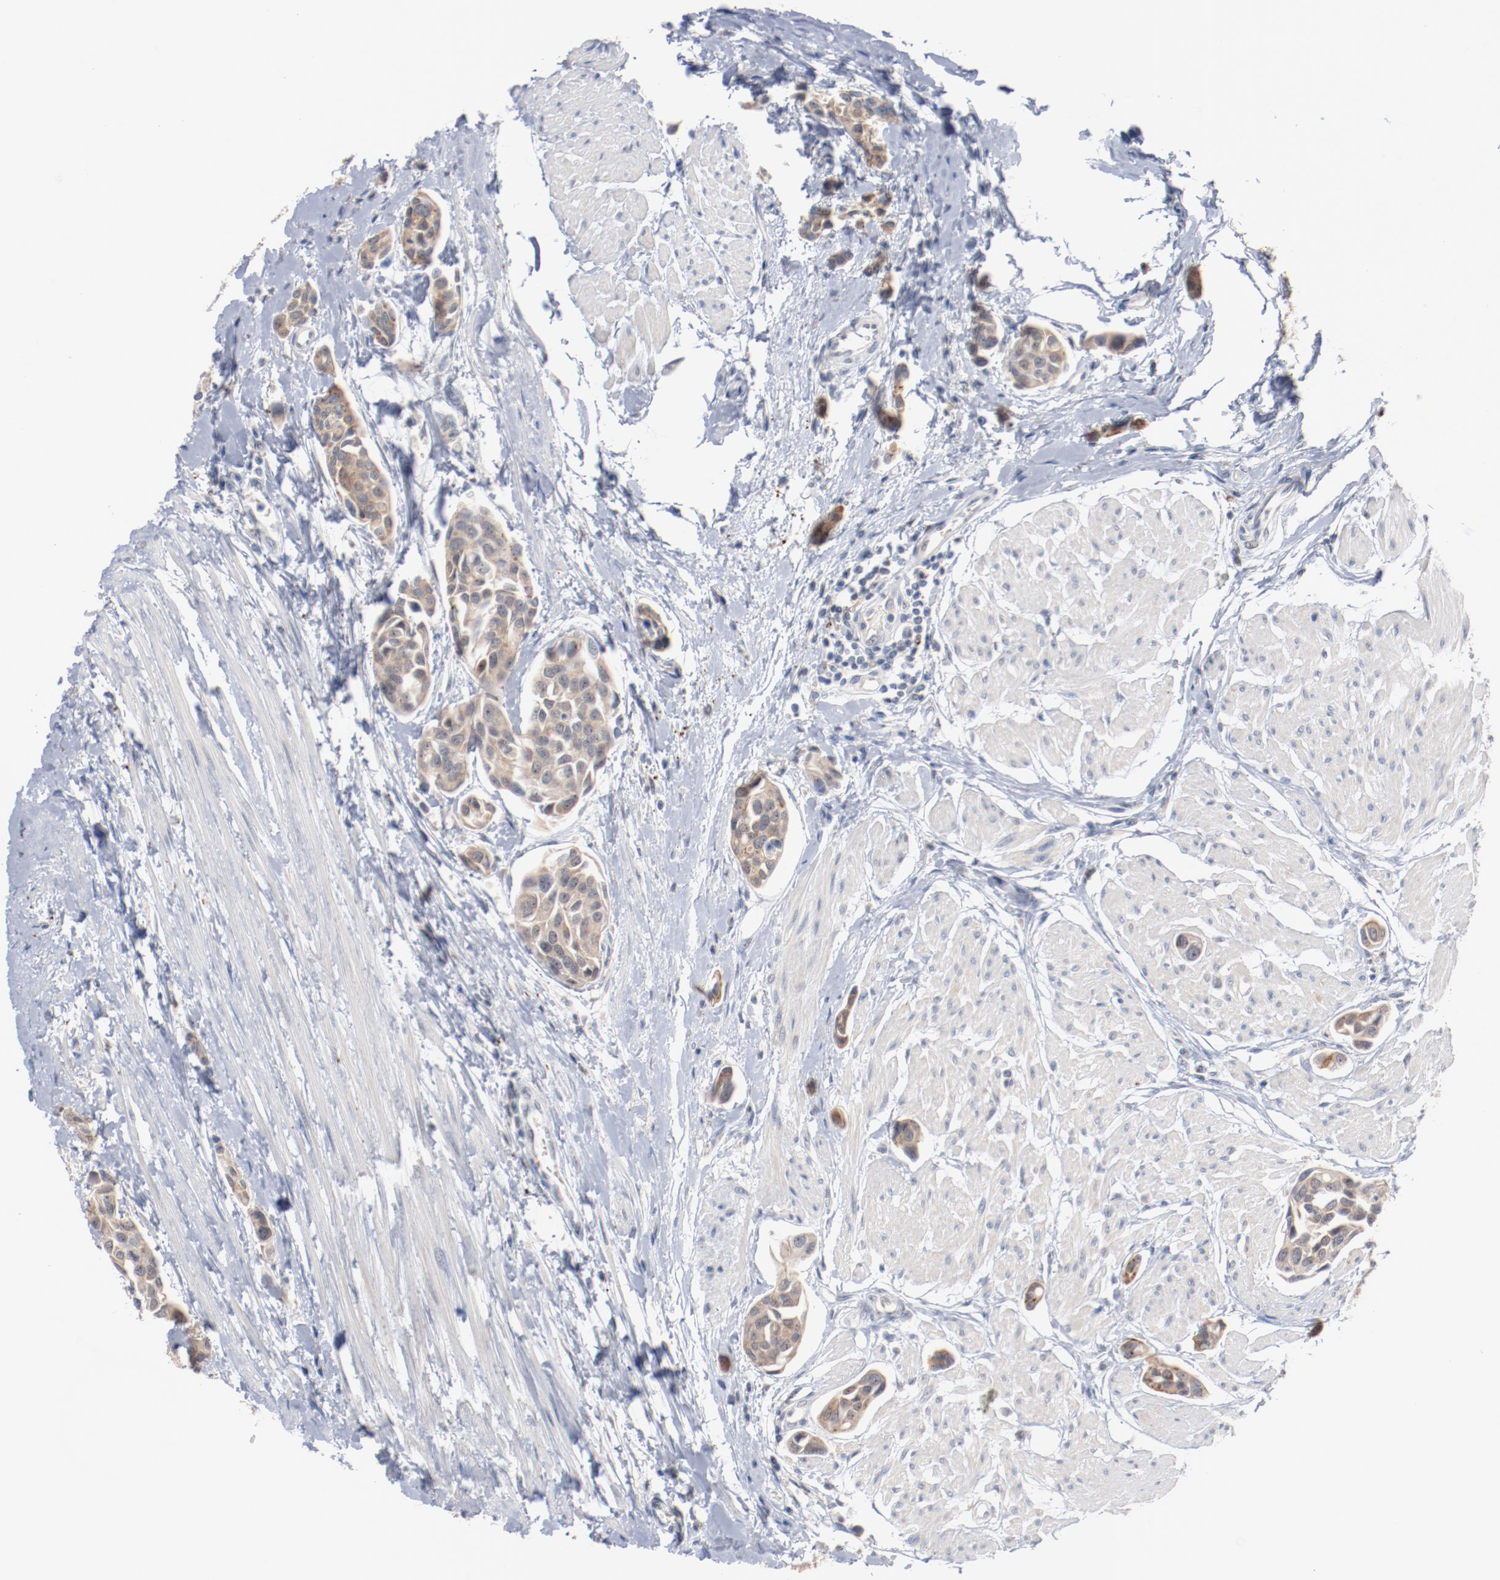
{"staining": {"intensity": "weak", "quantity": "<25%", "location": "cytoplasmic/membranous"}, "tissue": "urothelial cancer", "cell_type": "Tumor cells", "image_type": "cancer", "snomed": [{"axis": "morphology", "description": "Urothelial carcinoma, High grade"}, {"axis": "topography", "description": "Urinary bladder"}], "caption": "IHC of urothelial carcinoma (high-grade) demonstrates no expression in tumor cells.", "gene": "ERICH1", "patient": {"sex": "male", "age": 78}}